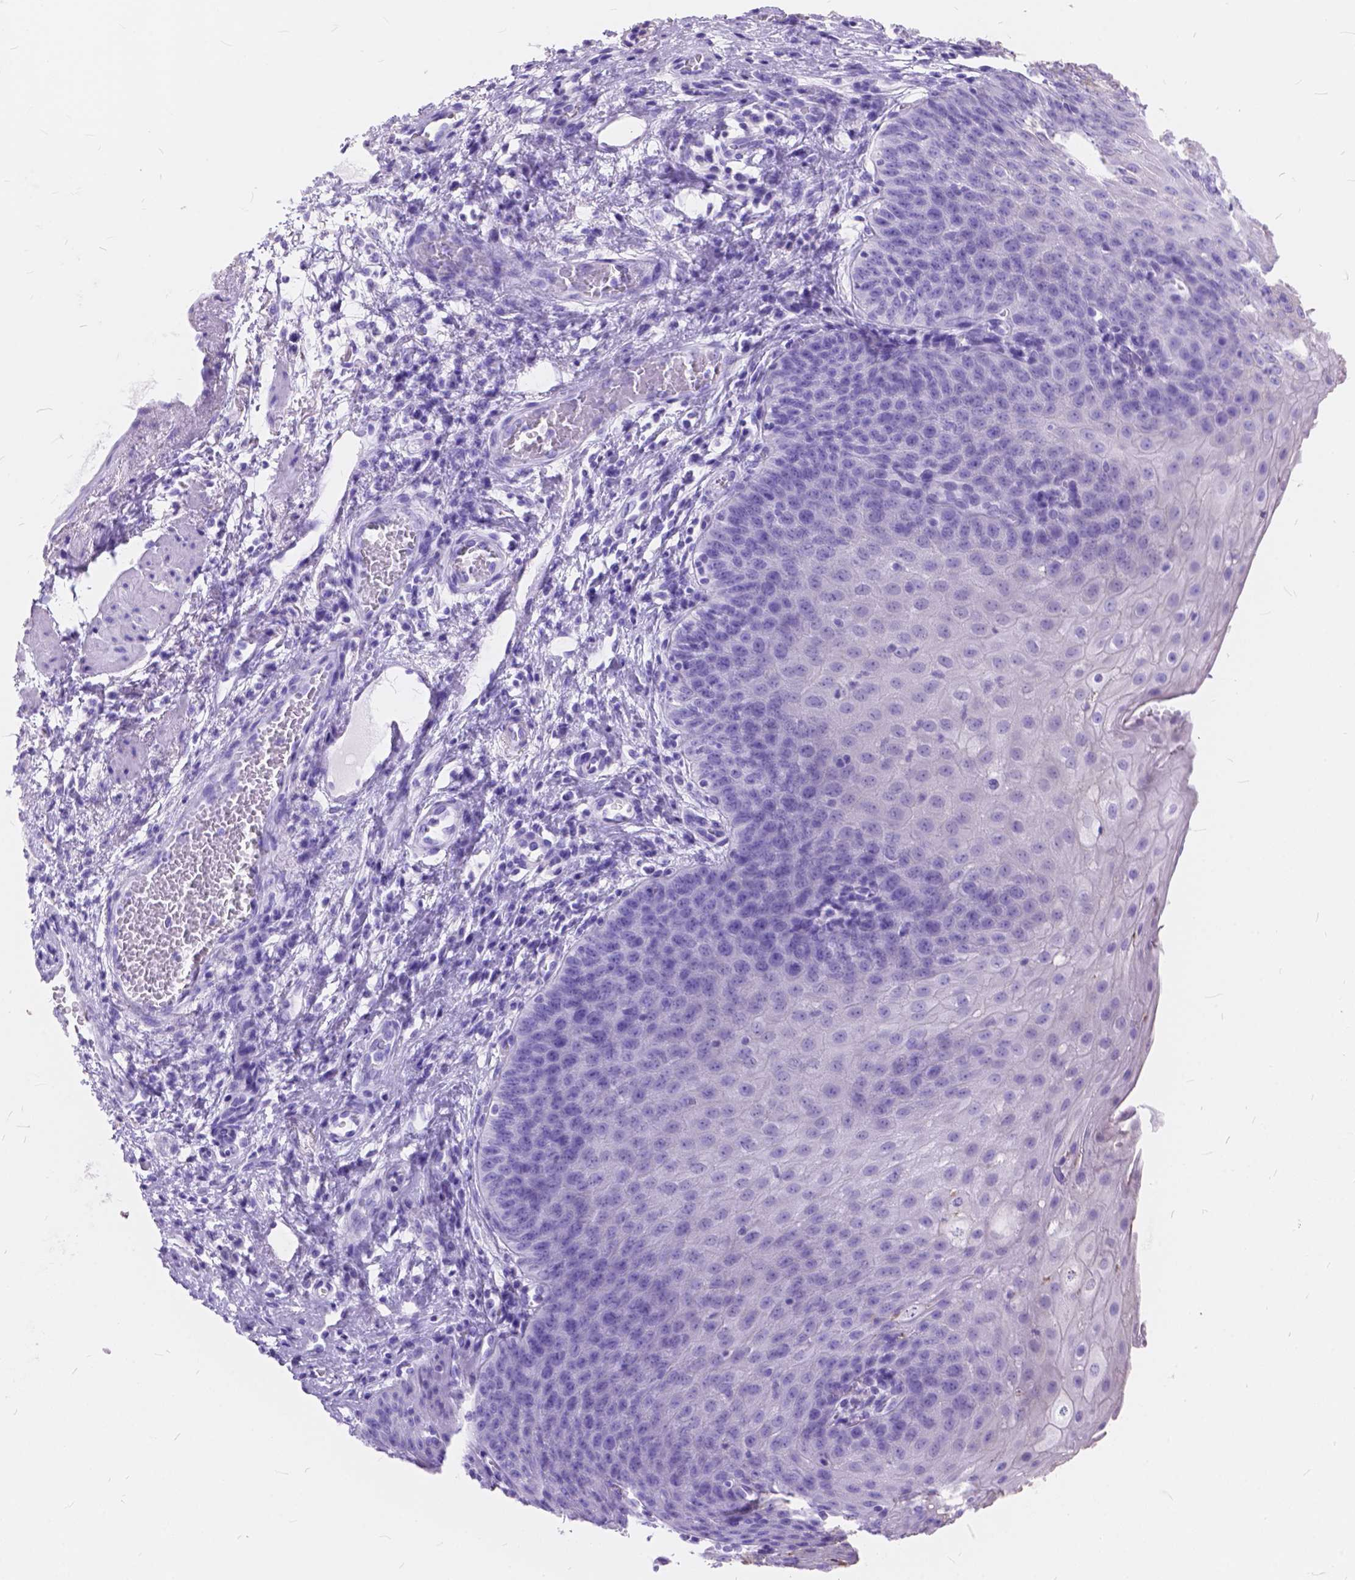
{"staining": {"intensity": "negative", "quantity": "none", "location": "none"}, "tissue": "esophagus", "cell_type": "Squamous epithelial cells", "image_type": "normal", "snomed": [{"axis": "morphology", "description": "Normal tissue, NOS"}, {"axis": "topography", "description": "Esophagus"}], "caption": "Immunohistochemistry (IHC) of benign esophagus displays no staining in squamous epithelial cells.", "gene": "FOXL2", "patient": {"sex": "male", "age": 71}}